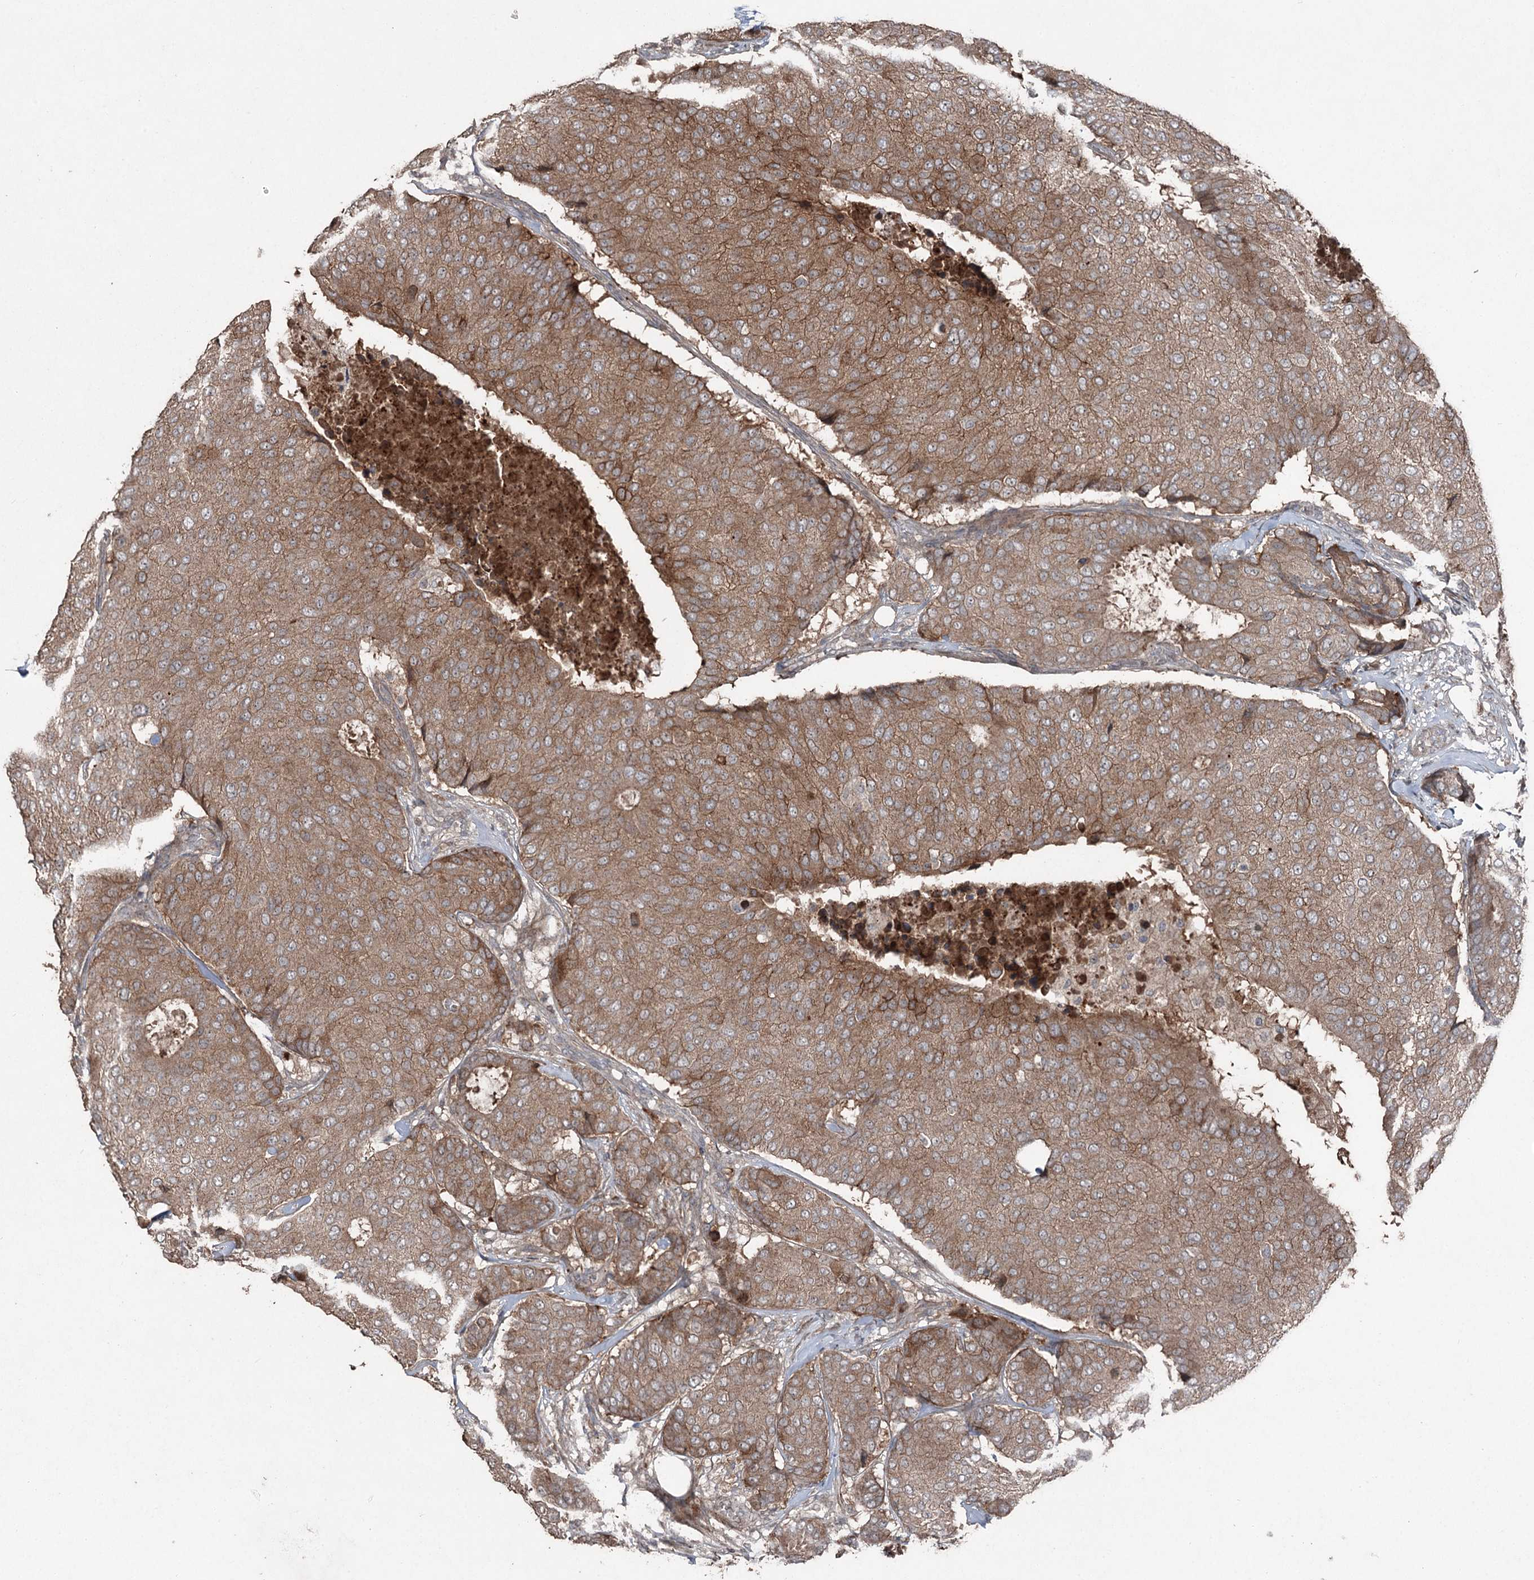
{"staining": {"intensity": "moderate", "quantity": ">75%", "location": "cytoplasmic/membranous"}, "tissue": "breast cancer", "cell_type": "Tumor cells", "image_type": "cancer", "snomed": [{"axis": "morphology", "description": "Duct carcinoma"}, {"axis": "topography", "description": "Breast"}], "caption": "The immunohistochemical stain labels moderate cytoplasmic/membranous positivity in tumor cells of breast cancer tissue. (IHC, brightfield microscopy, high magnification).", "gene": "MAPK8IP2", "patient": {"sex": "female", "age": 75}}